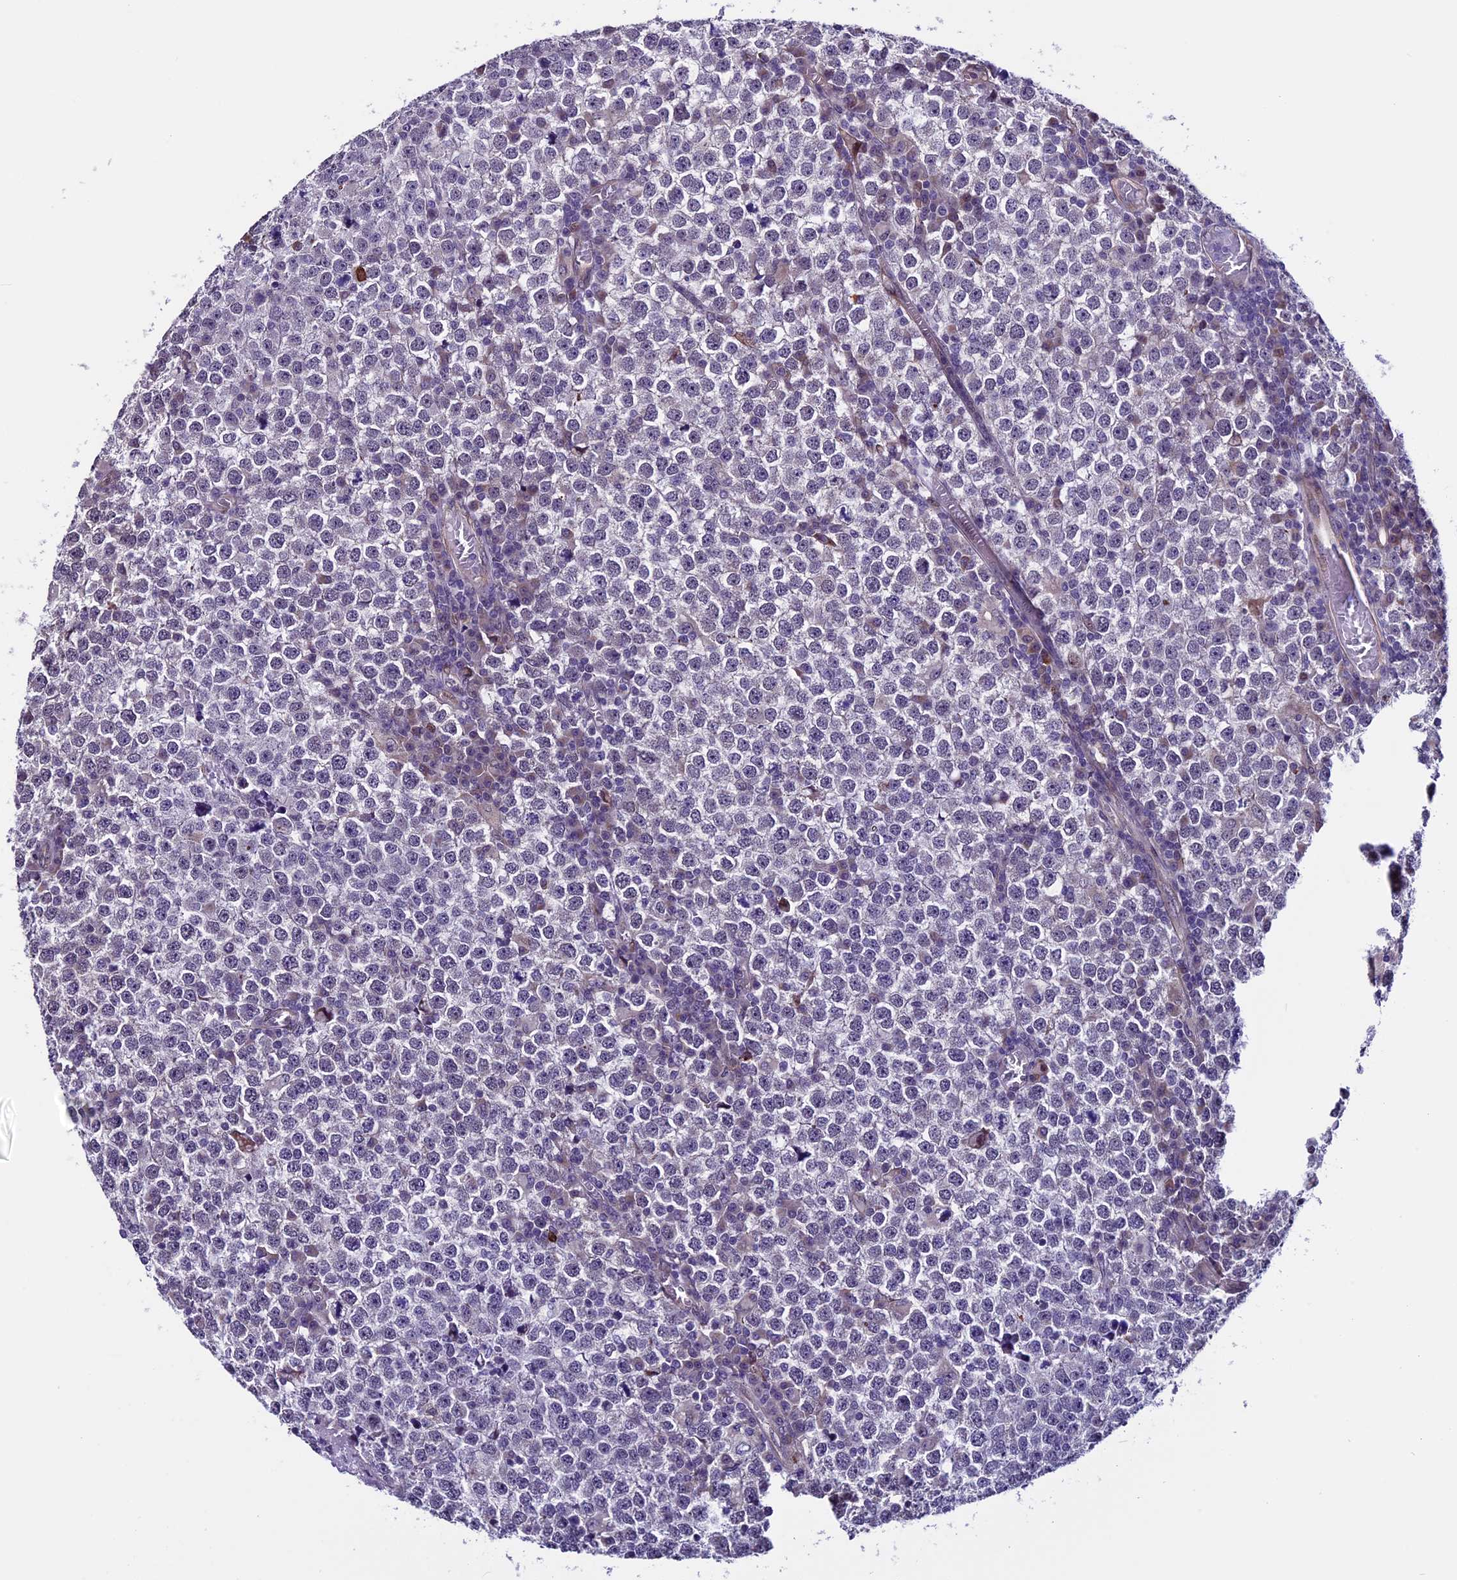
{"staining": {"intensity": "negative", "quantity": "none", "location": "none"}, "tissue": "testis cancer", "cell_type": "Tumor cells", "image_type": "cancer", "snomed": [{"axis": "morphology", "description": "Seminoma, NOS"}, {"axis": "topography", "description": "Testis"}], "caption": "Testis seminoma was stained to show a protein in brown. There is no significant staining in tumor cells.", "gene": "TMEM171", "patient": {"sex": "male", "age": 65}}